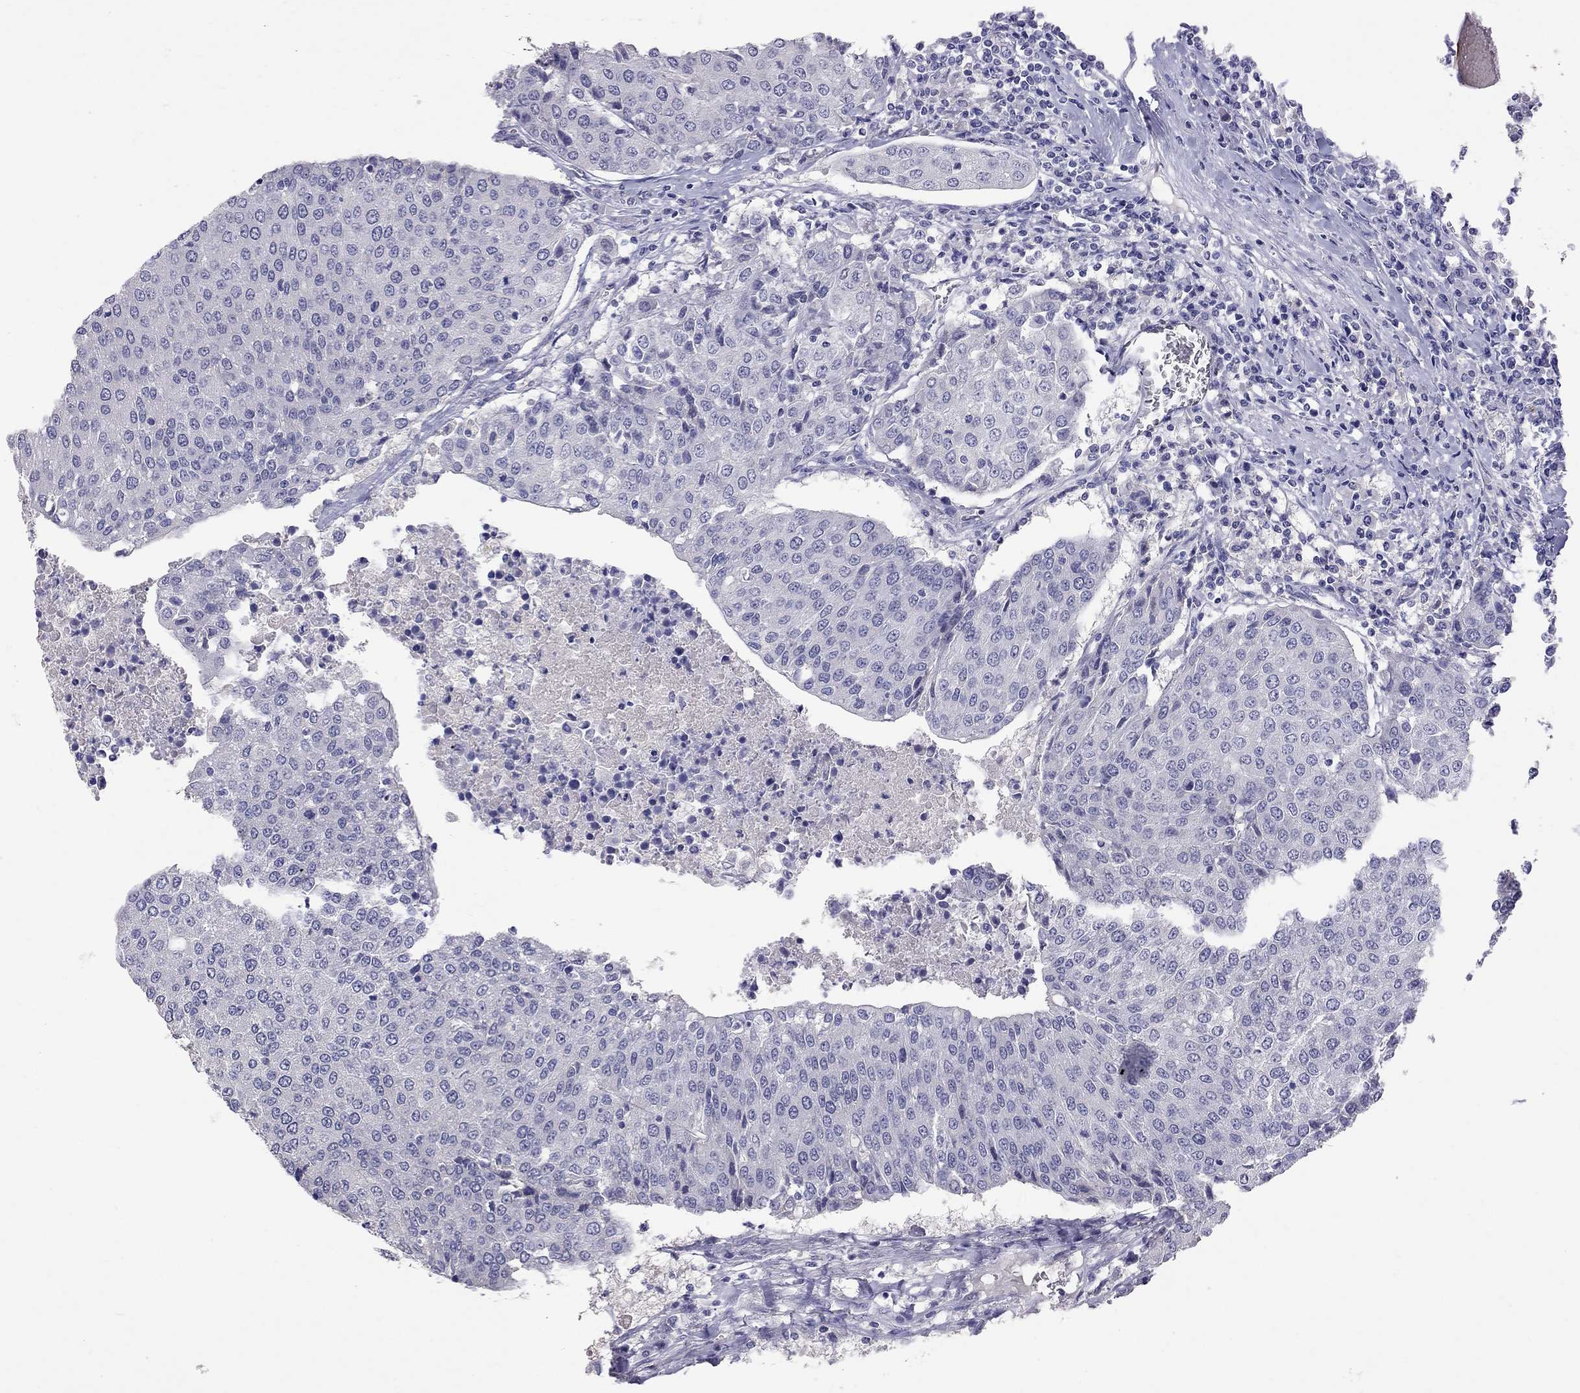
{"staining": {"intensity": "negative", "quantity": "none", "location": "none"}, "tissue": "urothelial cancer", "cell_type": "Tumor cells", "image_type": "cancer", "snomed": [{"axis": "morphology", "description": "Urothelial carcinoma, High grade"}, {"axis": "topography", "description": "Urinary bladder"}], "caption": "DAB (3,3'-diaminobenzidine) immunohistochemical staining of urothelial cancer demonstrates no significant expression in tumor cells.", "gene": "CFAP91", "patient": {"sex": "female", "age": 85}}